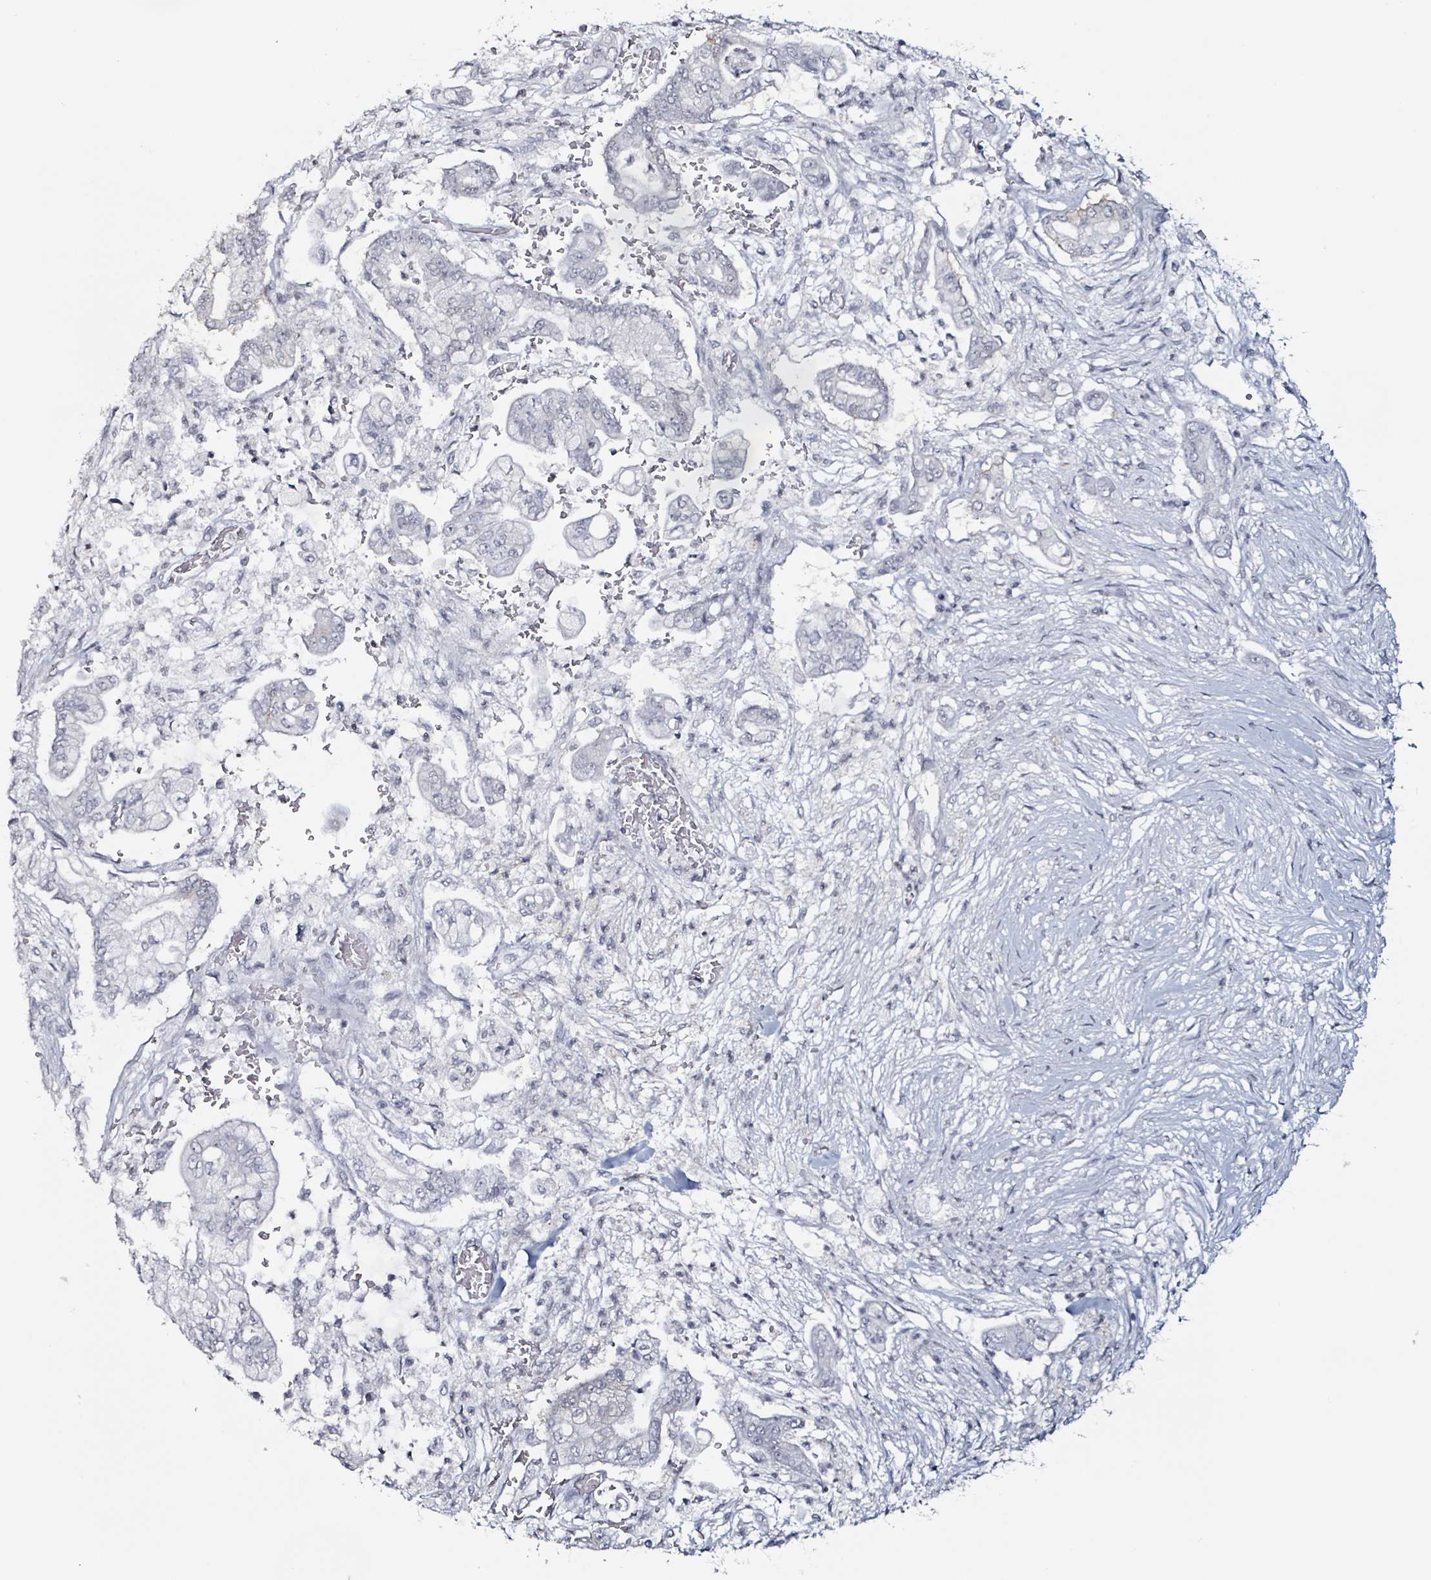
{"staining": {"intensity": "negative", "quantity": "none", "location": "none"}, "tissue": "pancreatic cancer", "cell_type": "Tumor cells", "image_type": "cancer", "snomed": [{"axis": "morphology", "description": "Adenocarcinoma, NOS"}, {"axis": "topography", "description": "Pancreas"}], "caption": "The IHC image has no significant expression in tumor cells of pancreatic adenocarcinoma tissue.", "gene": "CA9", "patient": {"sex": "female", "age": 69}}